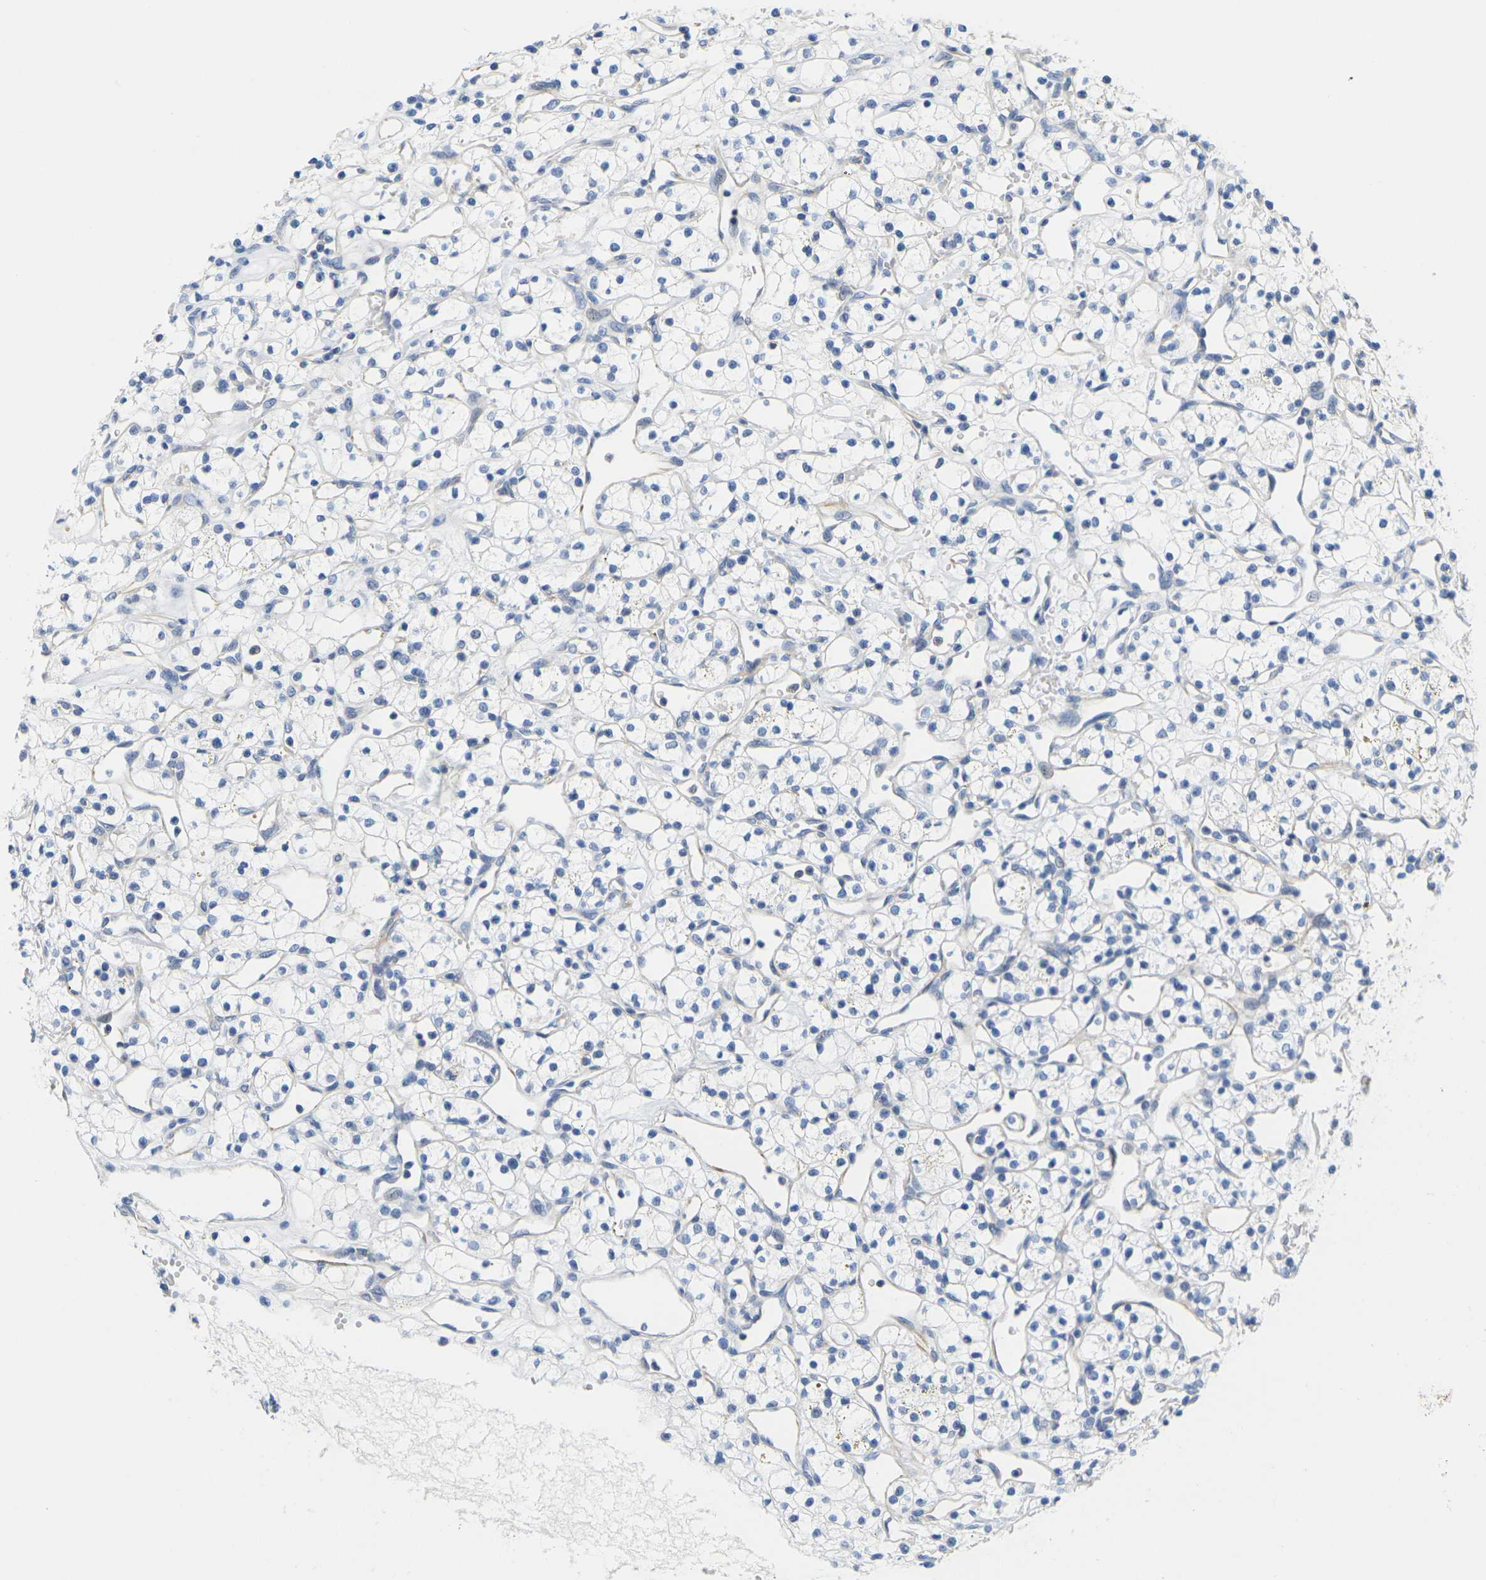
{"staining": {"intensity": "negative", "quantity": "none", "location": "none"}, "tissue": "renal cancer", "cell_type": "Tumor cells", "image_type": "cancer", "snomed": [{"axis": "morphology", "description": "Adenocarcinoma, NOS"}, {"axis": "topography", "description": "Kidney"}], "caption": "Immunohistochemical staining of human renal adenocarcinoma shows no significant positivity in tumor cells.", "gene": "OTOF", "patient": {"sex": "female", "age": 60}}